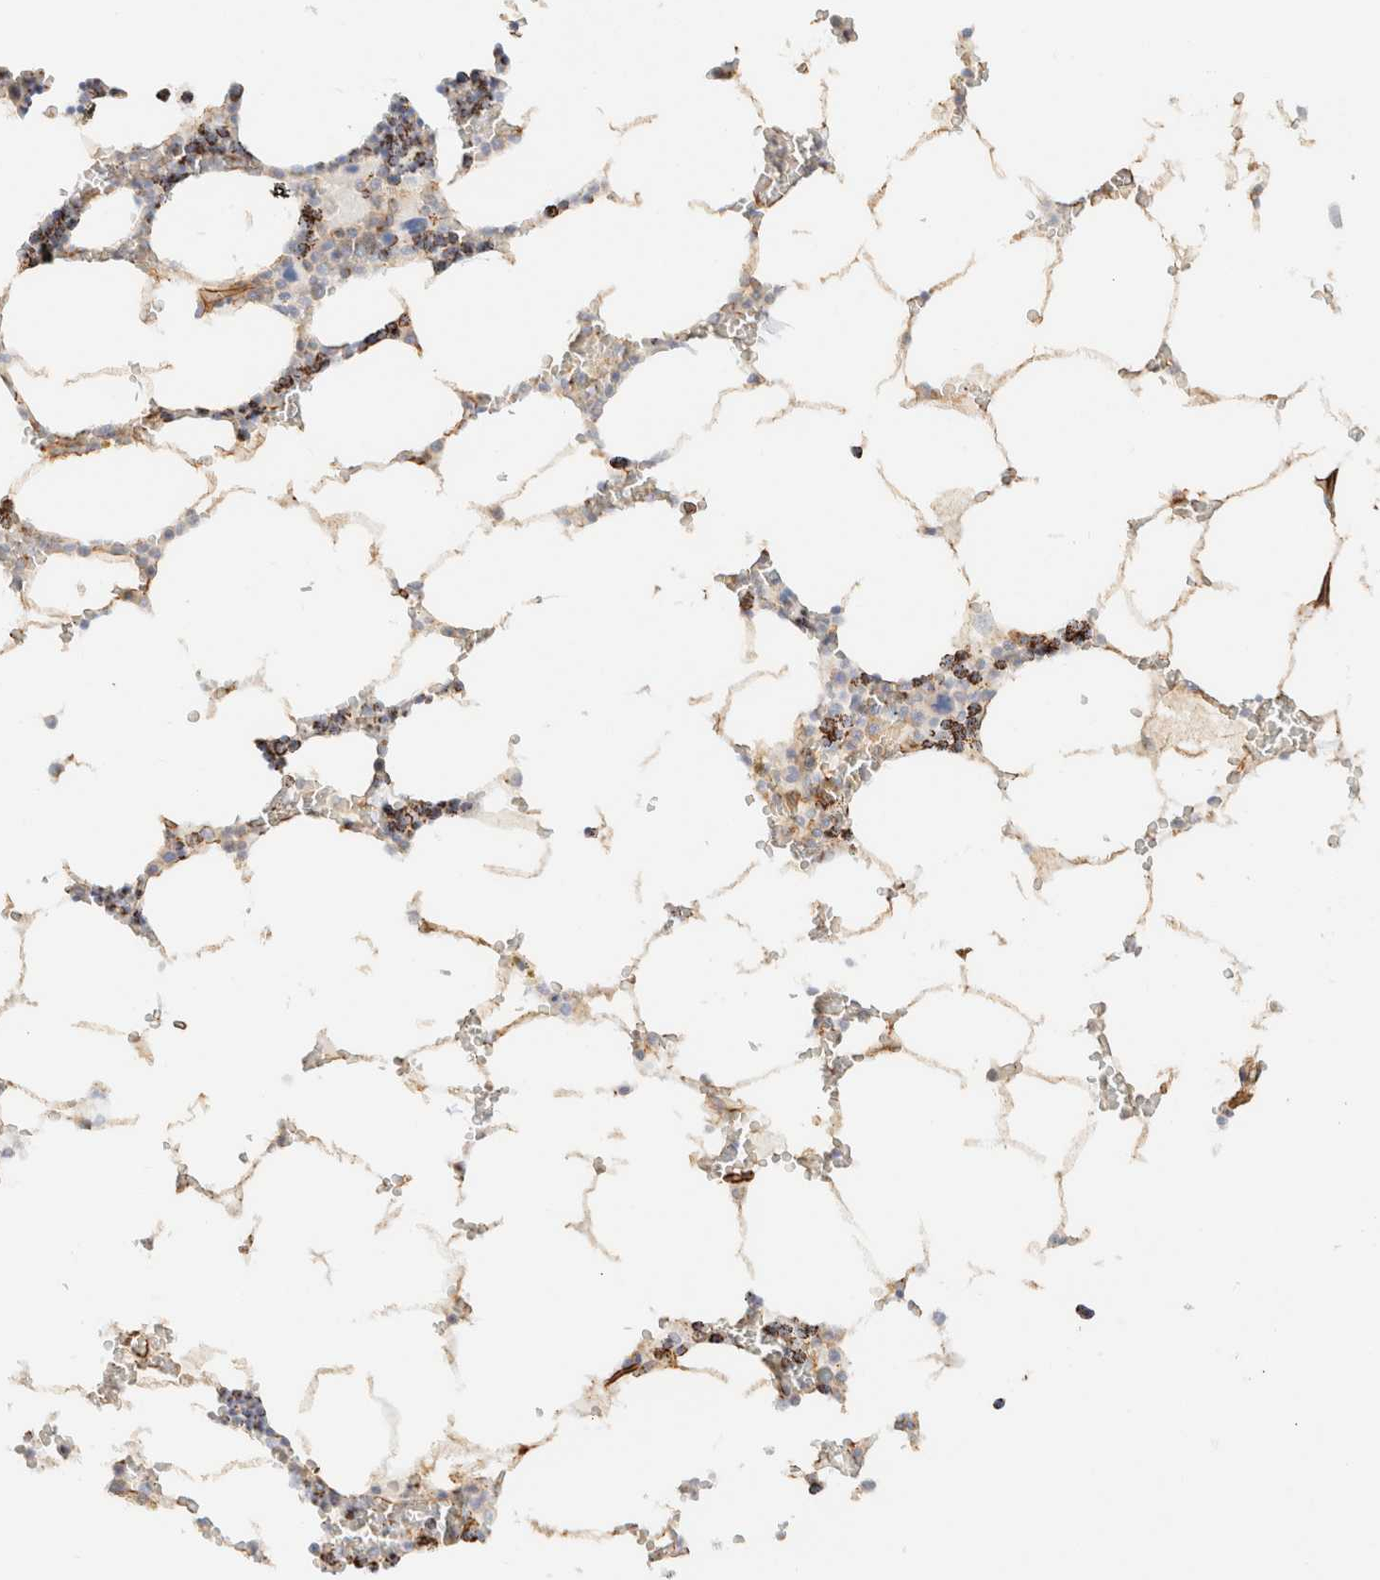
{"staining": {"intensity": "moderate", "quantity": "25%-75%", "location": "cytoplasmic/membranous"}, "tissue": "bone marrow", "cell_type": "Hematopoietic cells", "image_type": "normal", "snomed": [{"axis": "morphology", "description": "Normal tissue, NOS"}, {"axis": "topography", "description": "Bone marrow"}], "caption": "Moderate cytoplasmic/membranous expression is present in about 25%-75% of hematopoietic cells in unremarkable bone marrow.", "gene": "CYB5R4", "patient": {"sex": "male", "age": 70}}